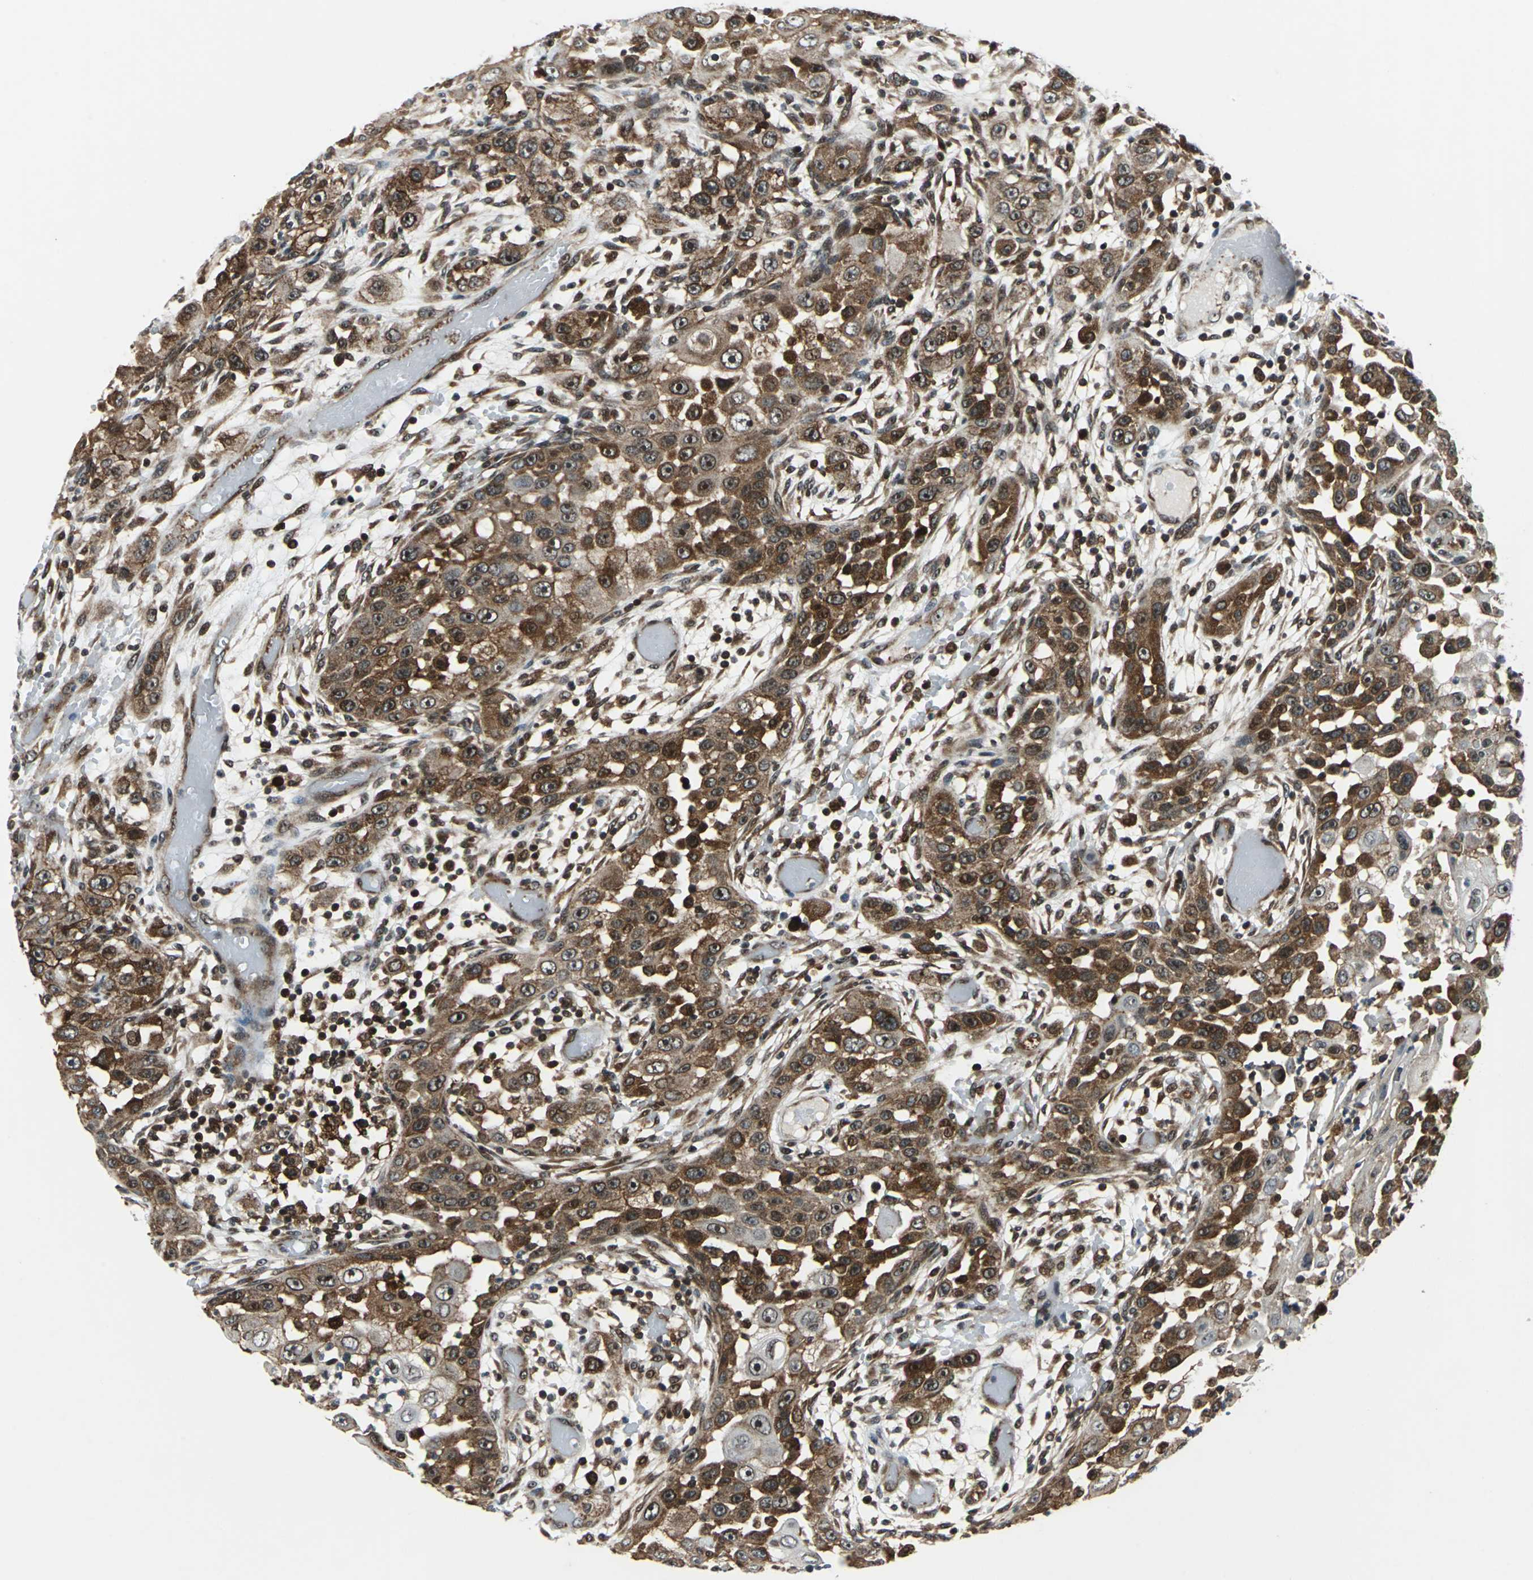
{"staining": {"intensity": "strong", "quantity": ">75%", "location": "cytoplasmic/membranous"}, "tissue": "head and neck cancer", "cell_type": "Tumor cells", "image_type": "cancer", "snomed": [{"axis": "morphology", "description": "Carcinoma, NOS"}, {"axis": "topography", "description": "Head-Neck"}], "caption": "Carcinoma (head and neck) stained with a brown dye demonstrates strong cytoplasmic/membranous positive expression in about >75% of tumor cells.", "gene": "AATF", "patient": {"sex": "male", "age": 87}}